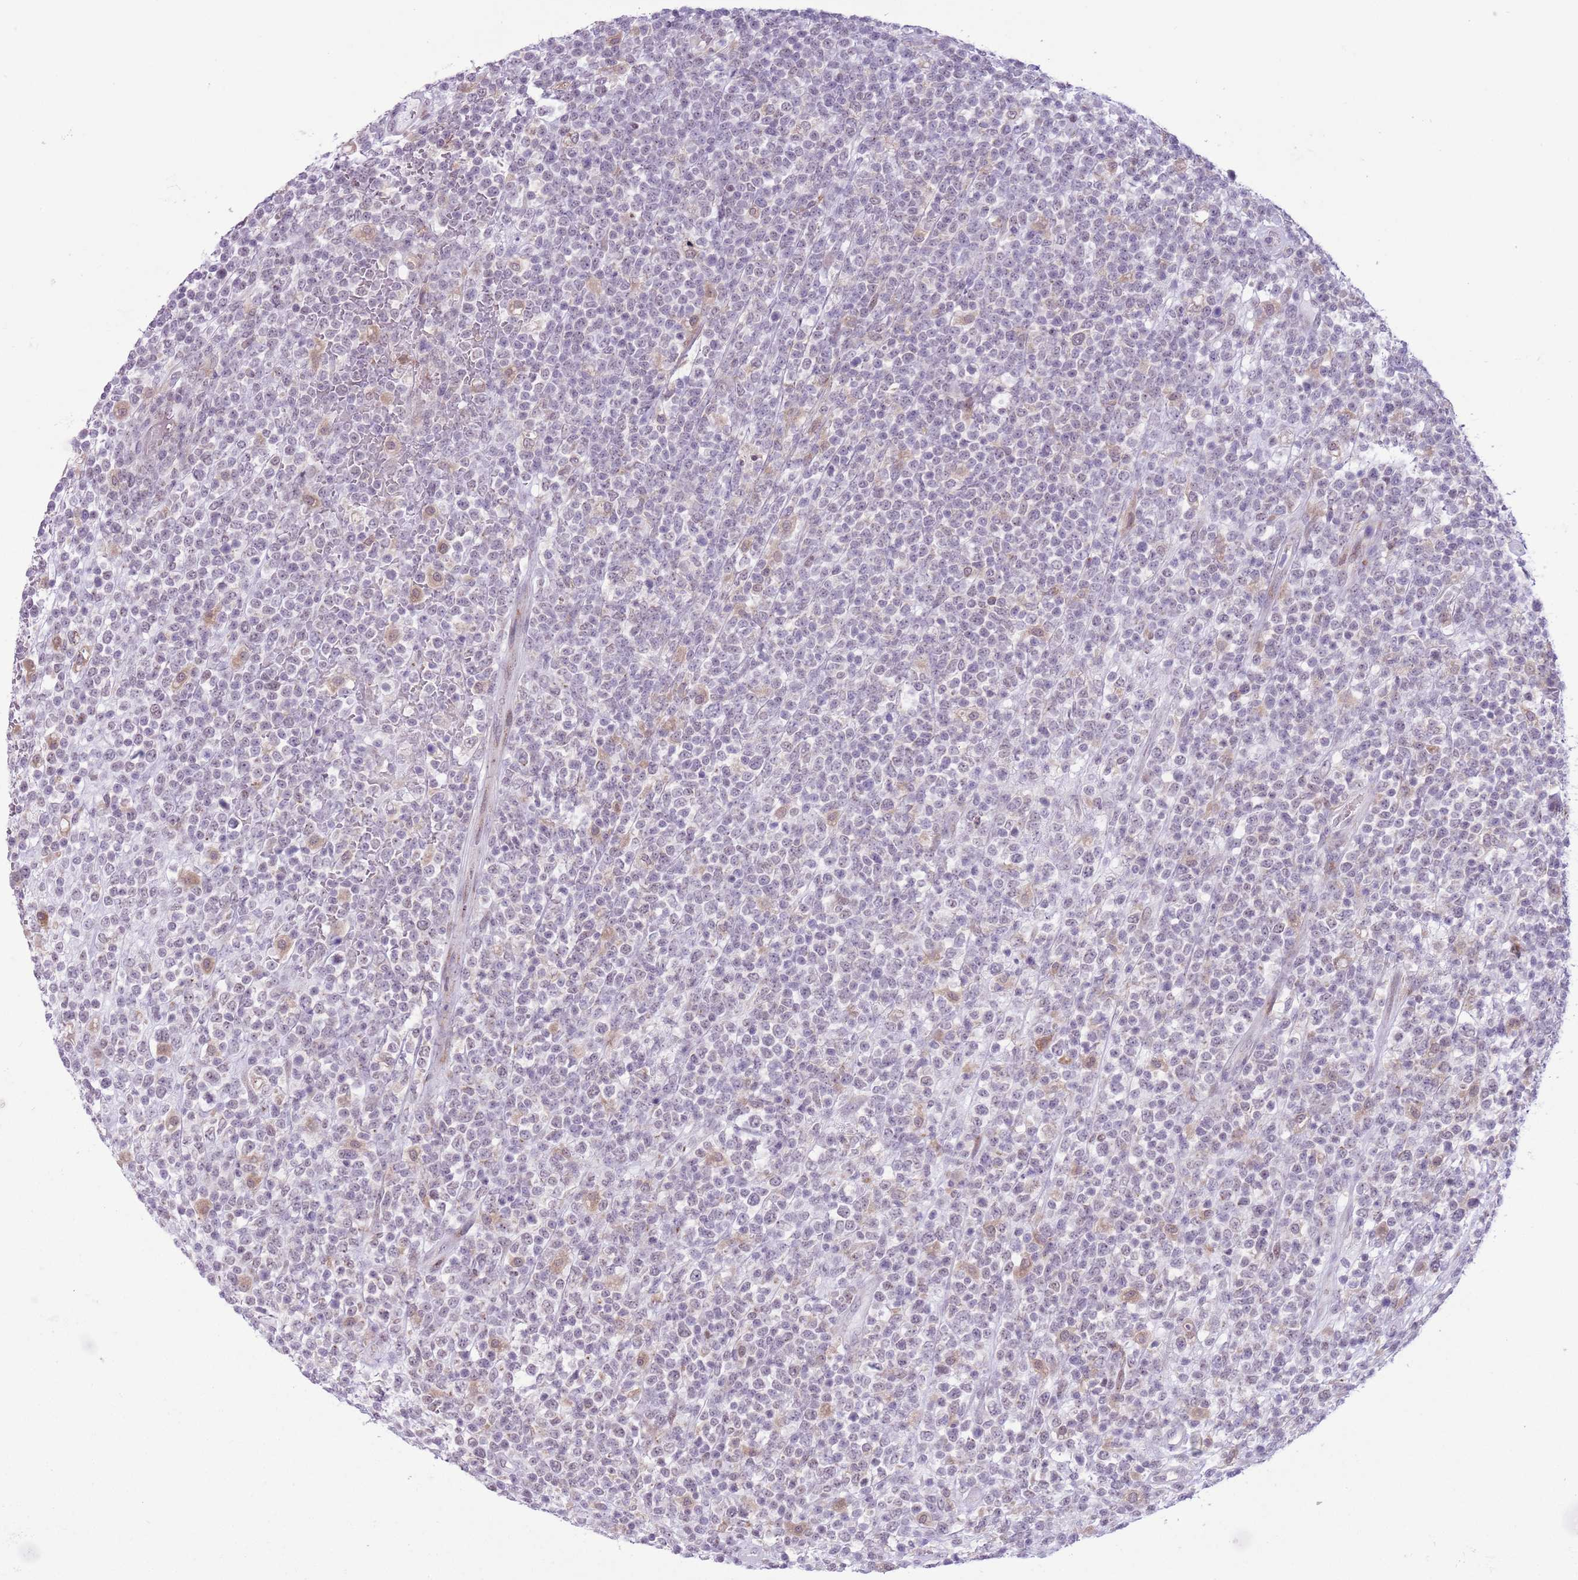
{"staining": {"intensity": "negative", "quantity": "none", "location": "none"}, "tissue": "lymphoma", "cell_type": "Tumor cells", "image_type": "cancer", "snomed": [{"axis": "morphology", "description": "Malignant lymphoma, non-Hodgkin's type, High grade"}, {"axis": "topography", "description": "Colon"}], "caption": "Human lymphoma stained for a protein using immunohistochemistry demonstrates no staining in tumor cells.", "gene": "ZNF576", "patient": {"sex": "female", "age": 53}}